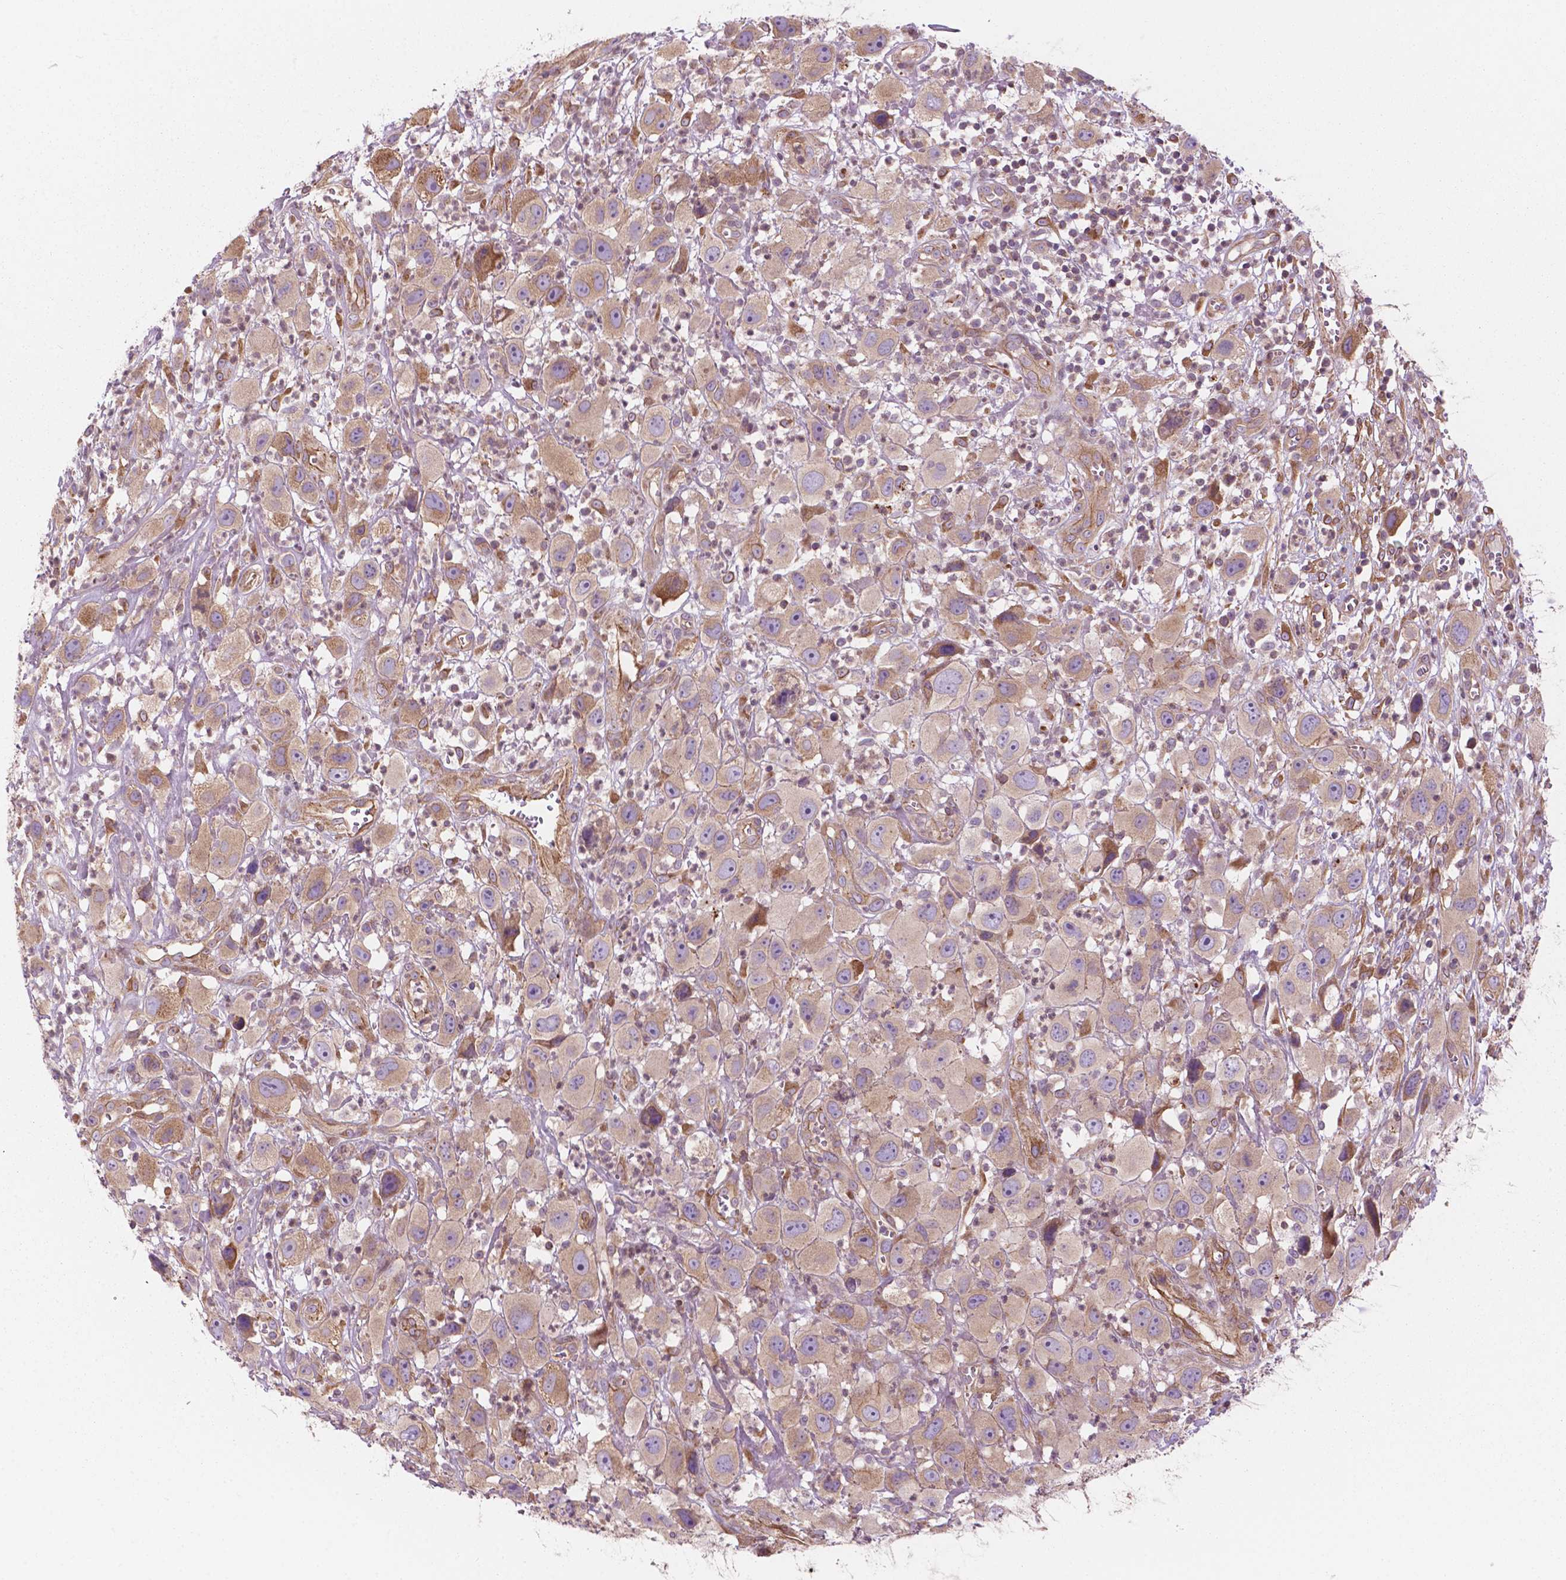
{"staining": {"intensity": "weak", "quantity": ">75%", "location": "cytoplasmic/membranous"}, "tissue": "head and neck cancer", "cell_type": "Tumor cells", "image_type": "cancer", "snomed": [{"axis": "morphology", "description": "Squamous cell carcinoma, NOS"}, {"axis": "morphology", "description": "Squamous cell carcinoma, metastatic, NOS"}, {"axis": "topography", "description": "Oral tissue"}, {"axis": "topography", "description": "Head-Neck"}], "caption": "Weak cytoplasmic/membranous protein staining is identified in about >75% of tumor cells in head and neck metastatic squamous cell carcinoma.", "gene": "SURF4", "patient": {"sex": "female", "age": 85}}